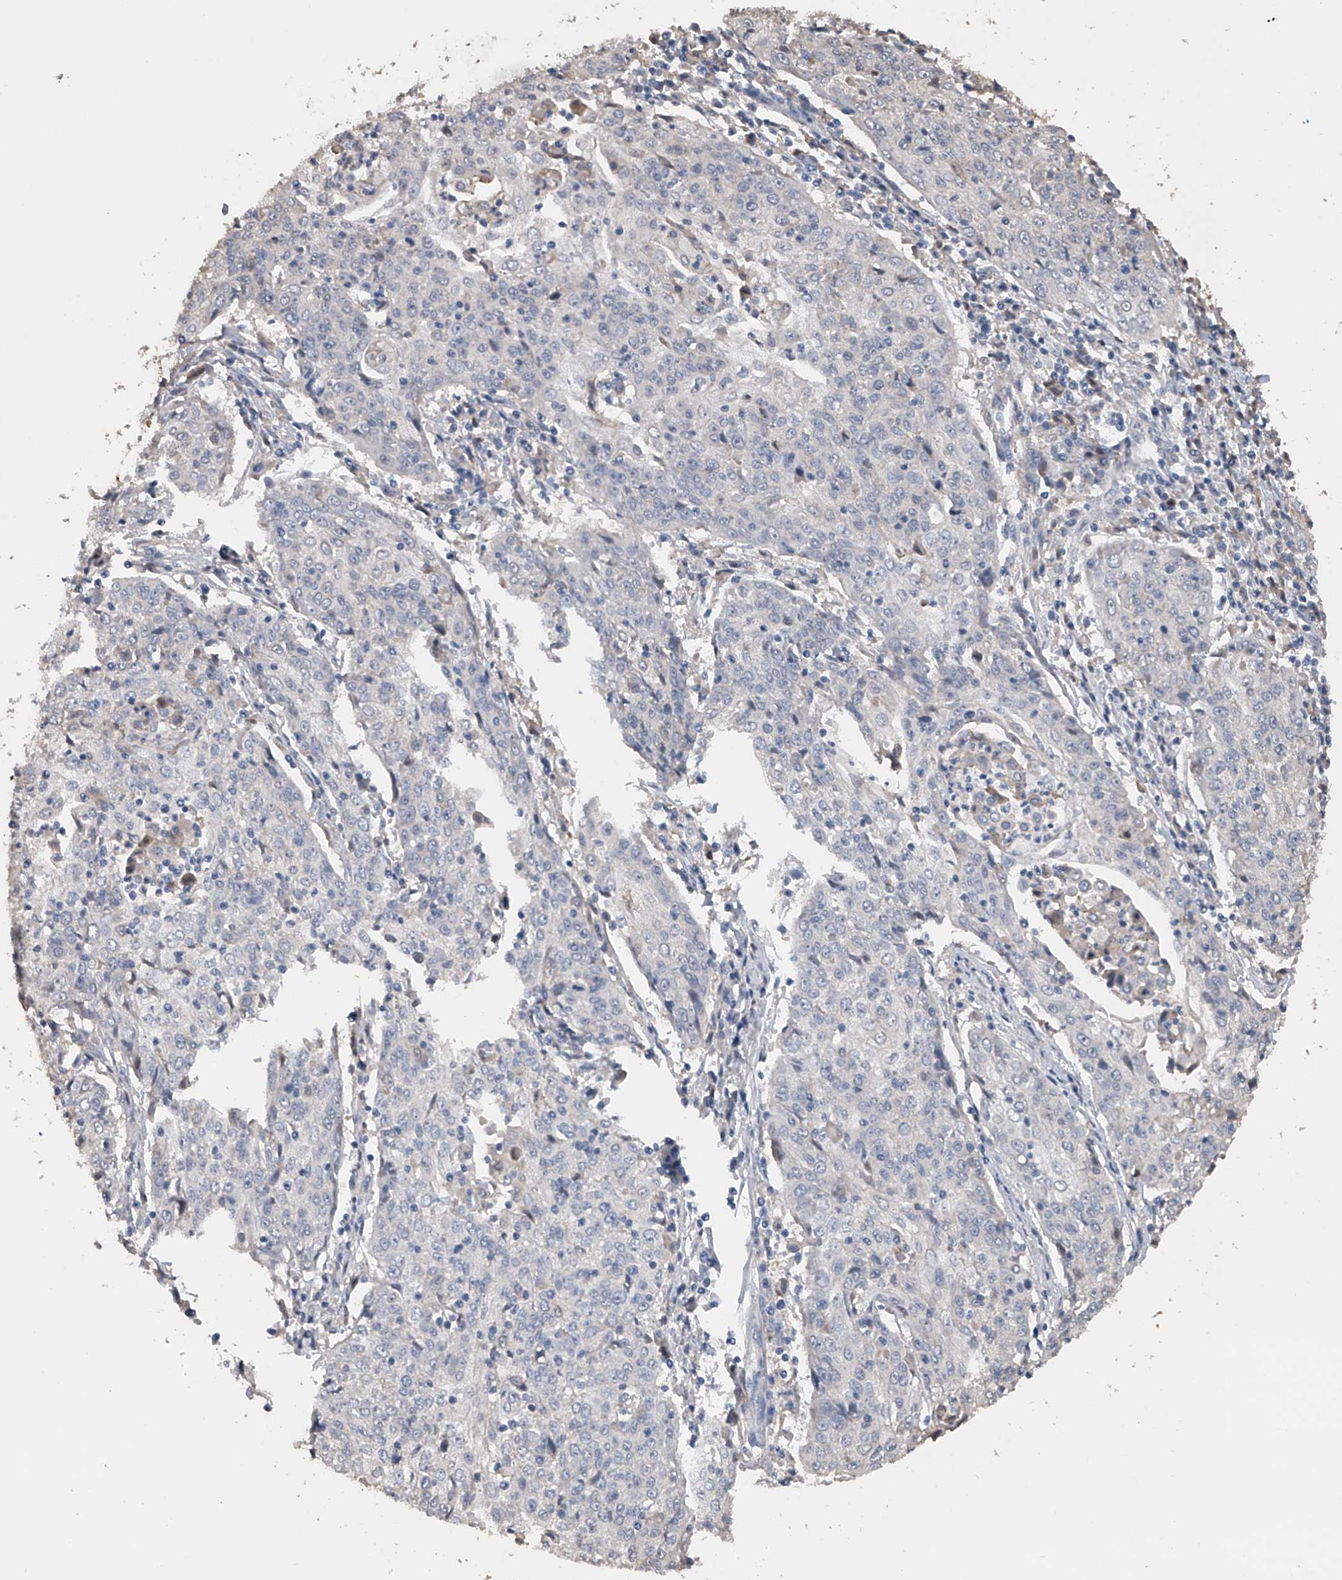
{"staining": {"intensity": "negative", "quantity": "none", "location": "none"}, "tissue": "cervical cancer", "cell_type": "Tumor cells", "image_type": "cancer", "snomed": [{"axis": "morphology", "description": "Squamous cell carcinoma, NOS"}, {"axis": "topography", "description": "Cervix"}], "caption": "Squamous cell carcinoma (cervical) was stained to show a protein in brown. There is no significant expression in tumor cells. The staining is performed using DAB brown chromogen with nuclei counter-stained in using hematoxylin.", "gene": "DOCK9", "patient": {"sex": "female", "age": 48}}